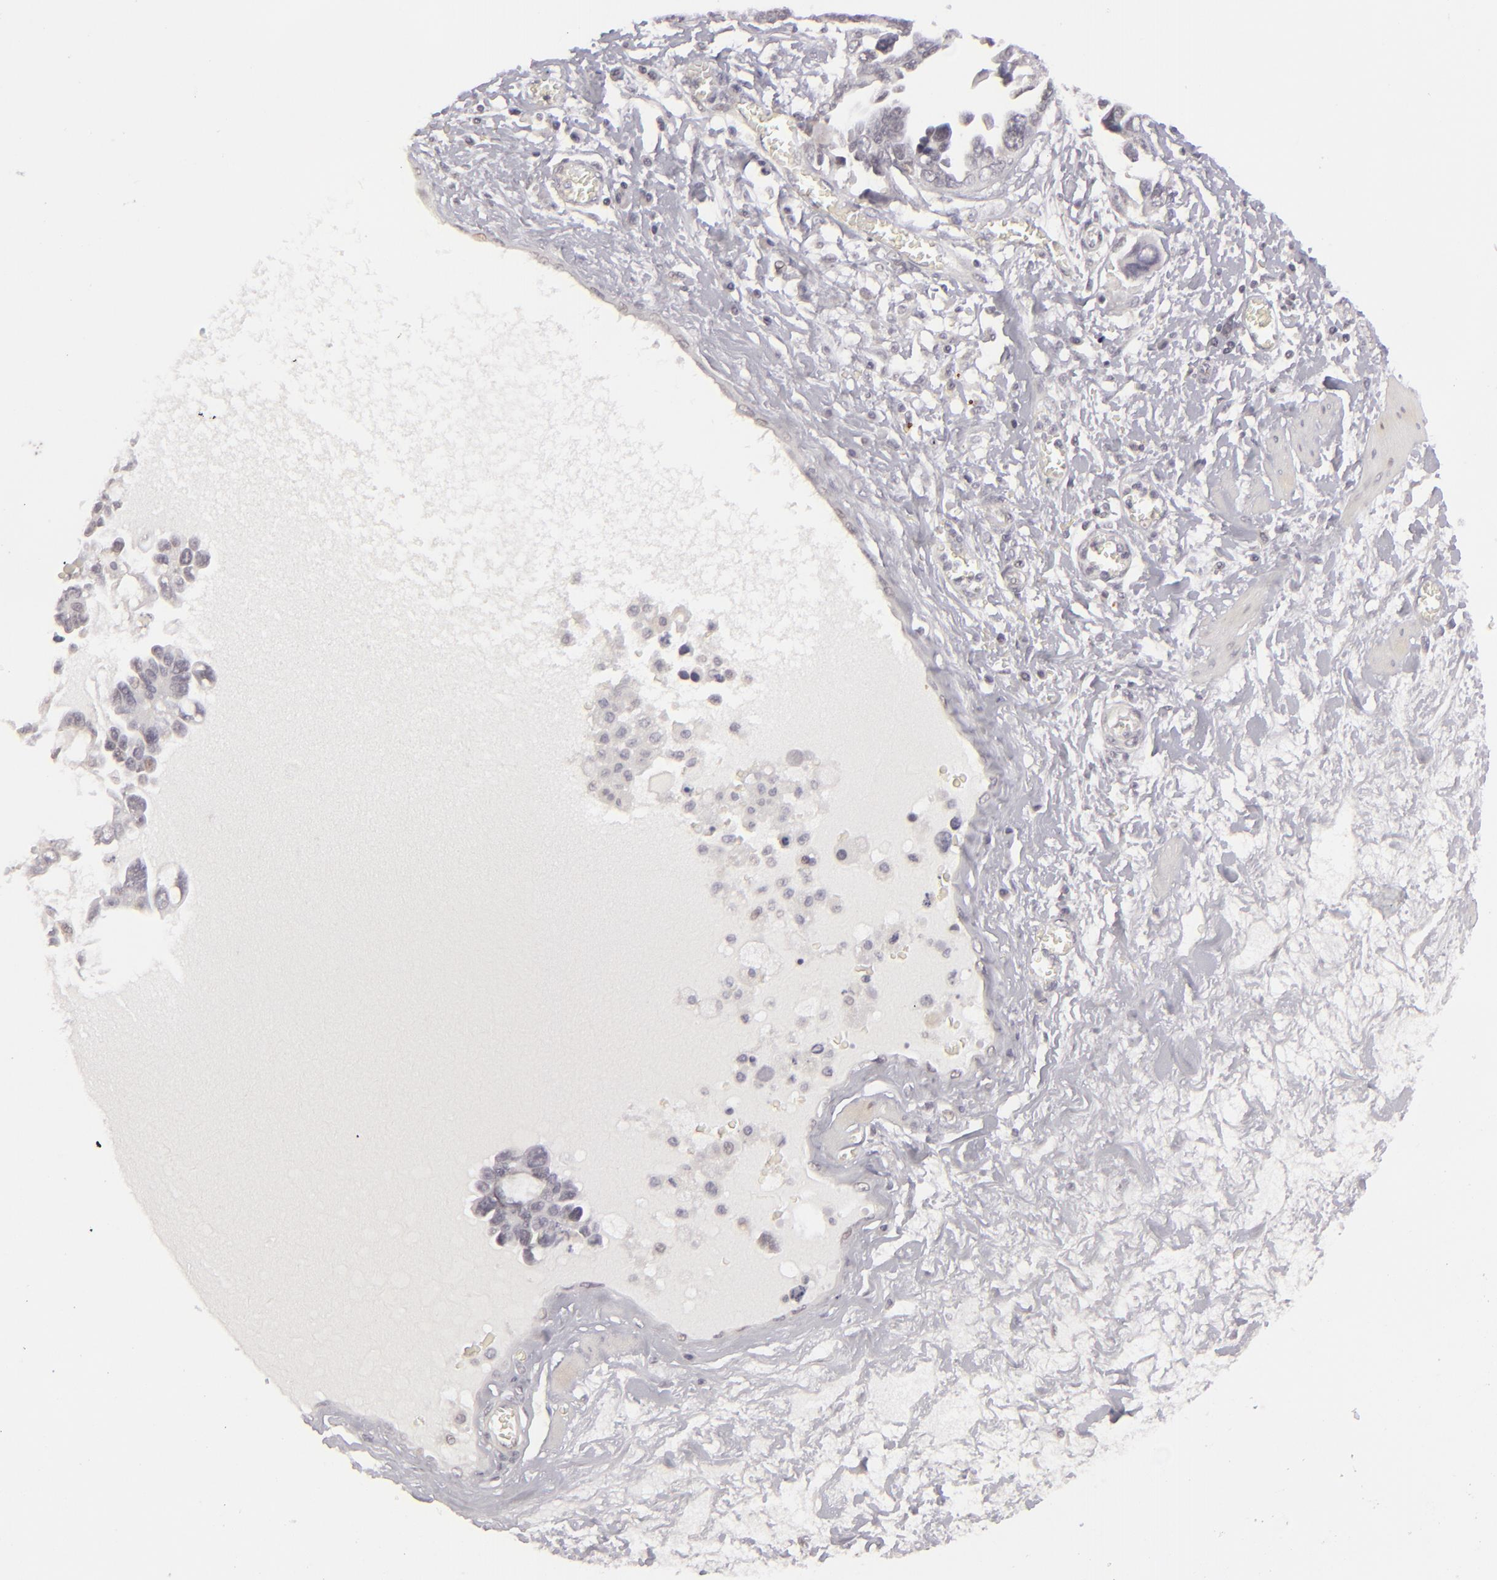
{"staining": {"intensity": "weak", "quantity": "<25%", "location": "nuclear"}, "tissue": "ovarian cancer", "cell_type": "Tumor cells", "image_type": "cancer", "snomed": [{"axis": "morphology", "description": "Cystadenocarcinoma, serous, NOS"}, {"axis": "topography", "description": "Ovary"}], "caption": "A high-resolution image shows immunohistochemistry (IHC) staining of ovarian cancer (serous cystadenocarcinoma), which shows no significant expression in tumor cells. The staining is performed using DAB (3,3'-diaminobenzidine) brown chromogen with nuclei counter-stained in using hematoxylin.", "gene": "SIX1", "patient": {"sex": "female", "age": 63}}